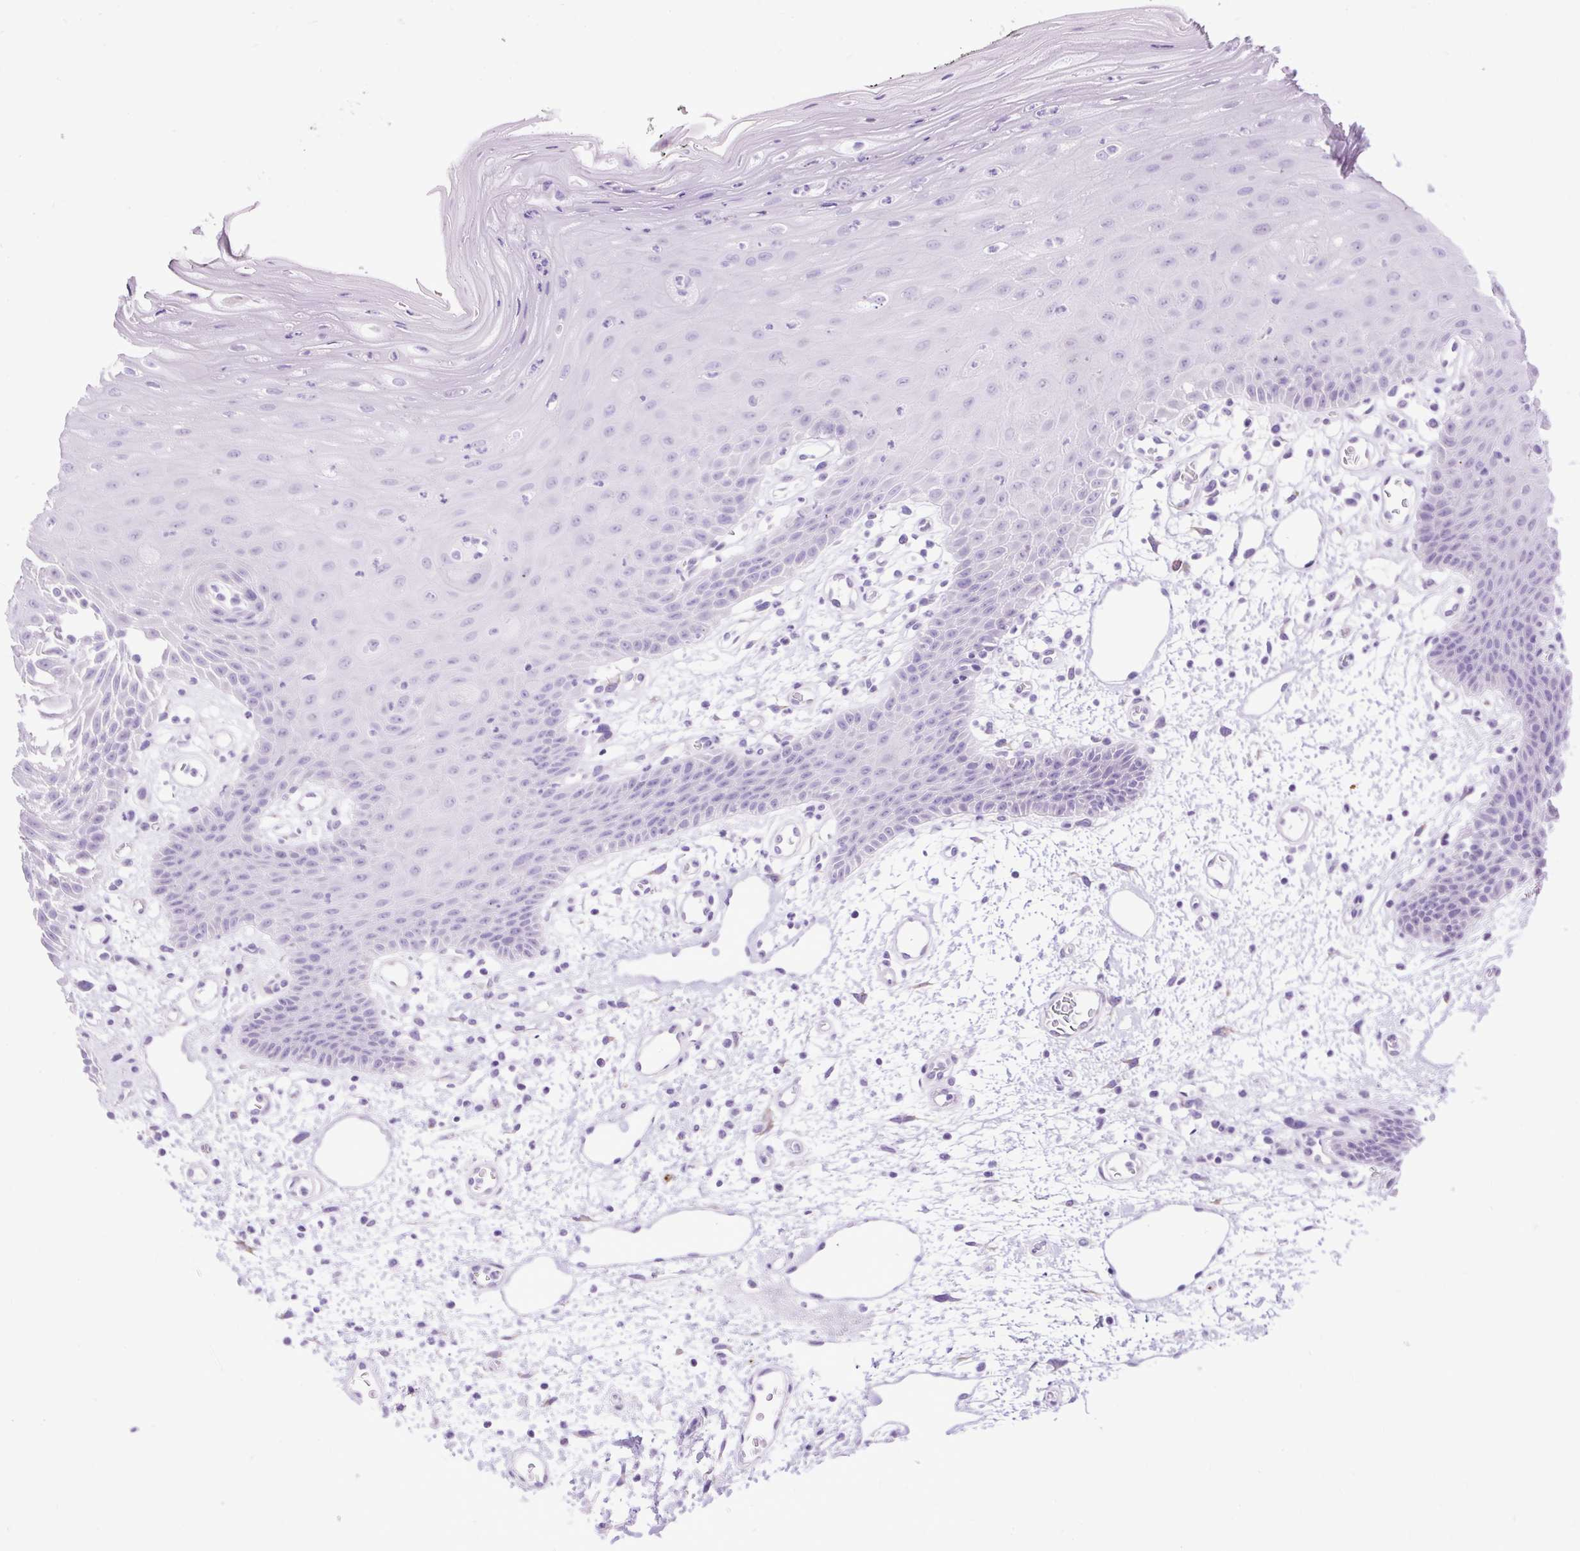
{"staining": {"intensity": "negative", "quantity": "none", "location": "none"}, "tissue": "oral mucosa", "cell_type": "Squamous epithelial cells", "image_type": "normal", "snomed": [{"axis": "morphology", "description": "Normal tissue, NOS"}, {"axis": "topography", "description": "Oral tissue"}], "caption": "Micrograph shows no protein expression in squamous epithelial cells of unremarkable oral mucosa. (Stains: DAB (3,3'-diaminobenzidine) IHC with hematoxylin counter stain, Microscopy: brightfield microscopy at high magnification).", "gene": "ZNF256", "patient": {"sex": "female", "age": 59}}